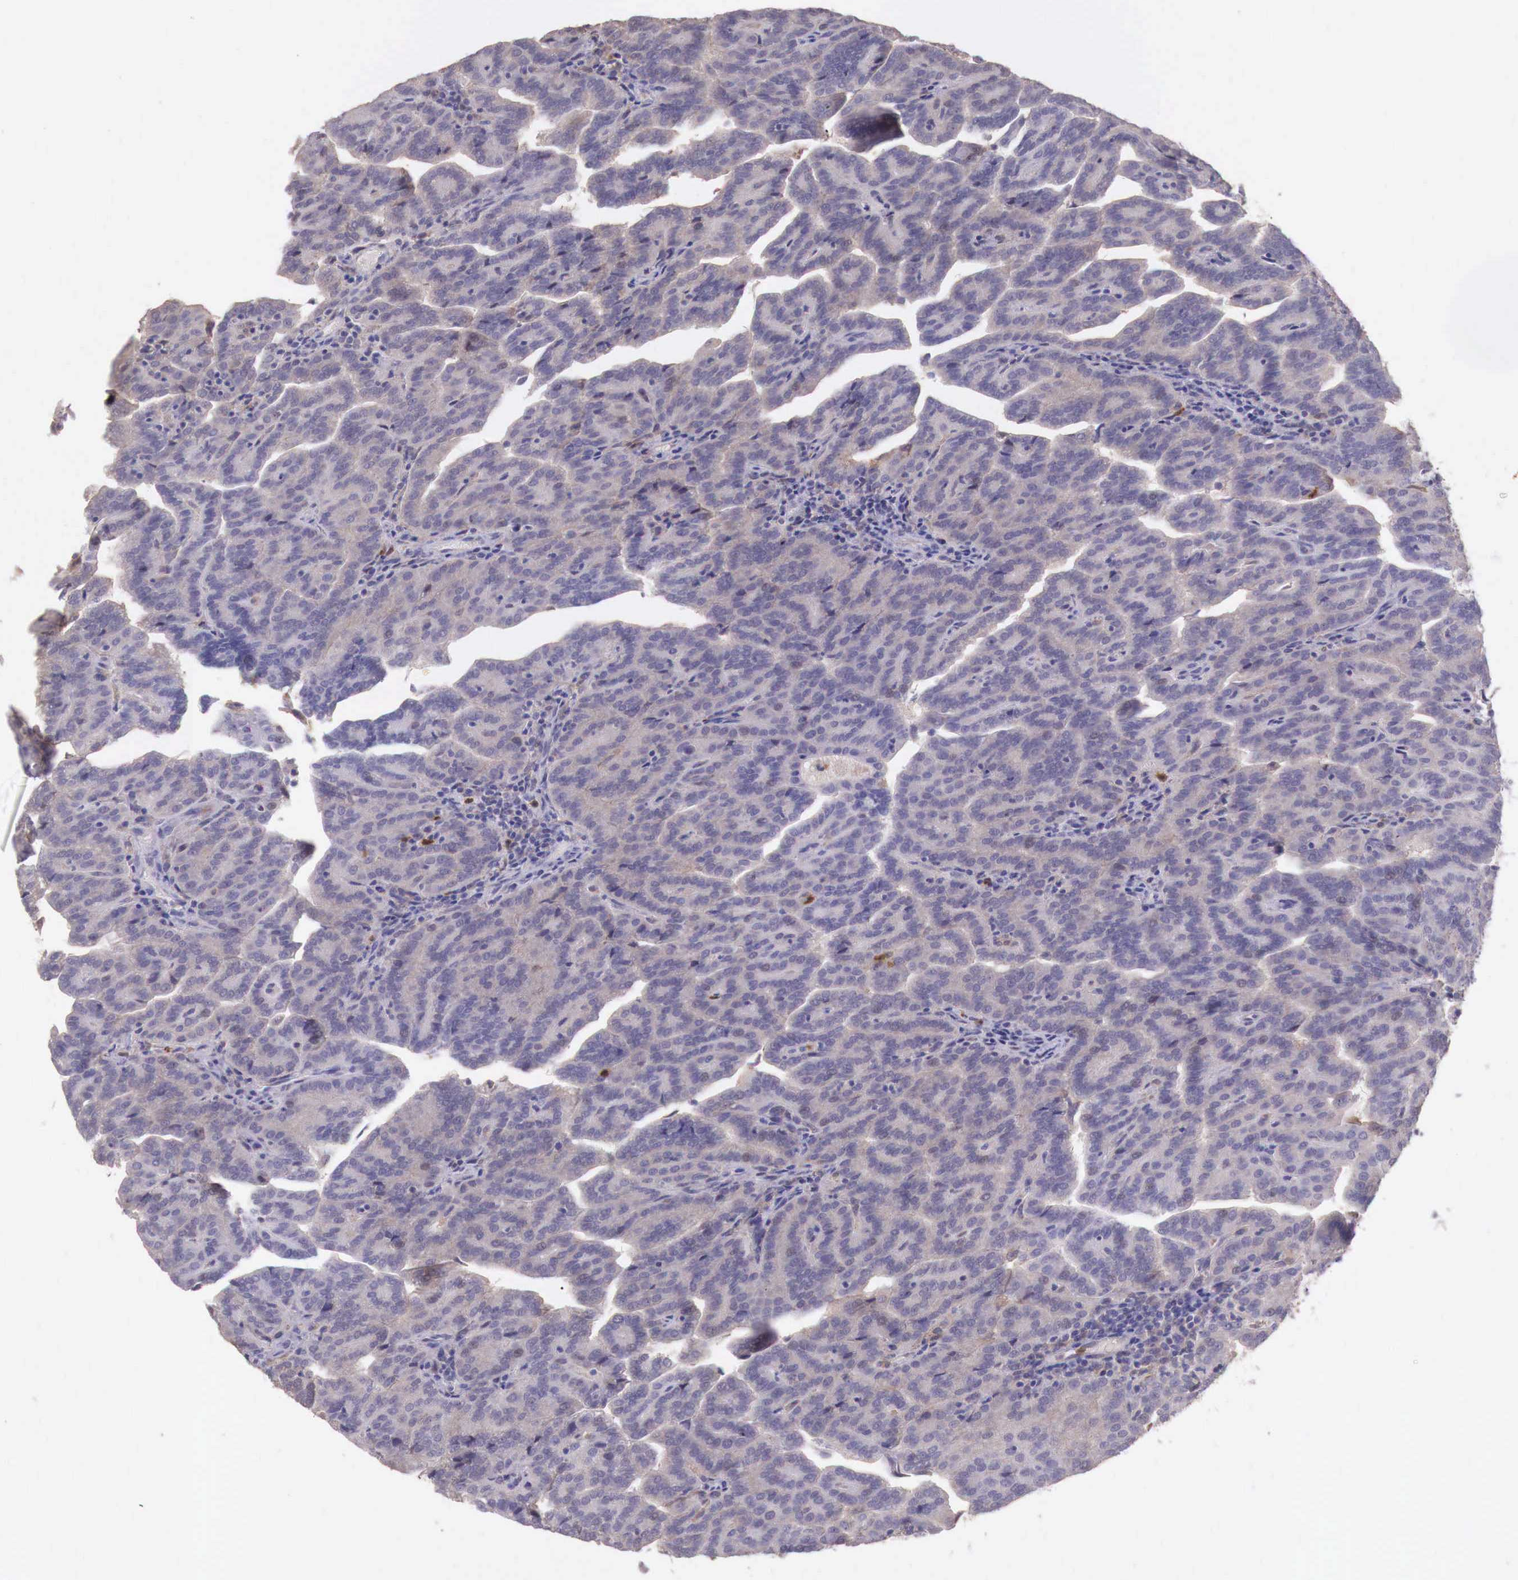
{"staining": {"intensity": "weak", "quantity": ">75%", "location": "cytoplasmic/membranous"}, "tissue": "renal cancer", "cell_type": "Tumor cells", "image_type": "cancer", "snomed": [{"axis": "morphology", "description": "Adenocarcinoma, NOS"}, {"axis": "topography", "description": "Kidney"}], "caption": "There is low levels of weak cytoplasmic/membranous positivity in tumor cells of renal cancer (adenocarcinoma), as demonstrated by immunohistochemical staining (brown color).", "gene": "GAB2", "patient": {"sex": "male", "age": 61}}